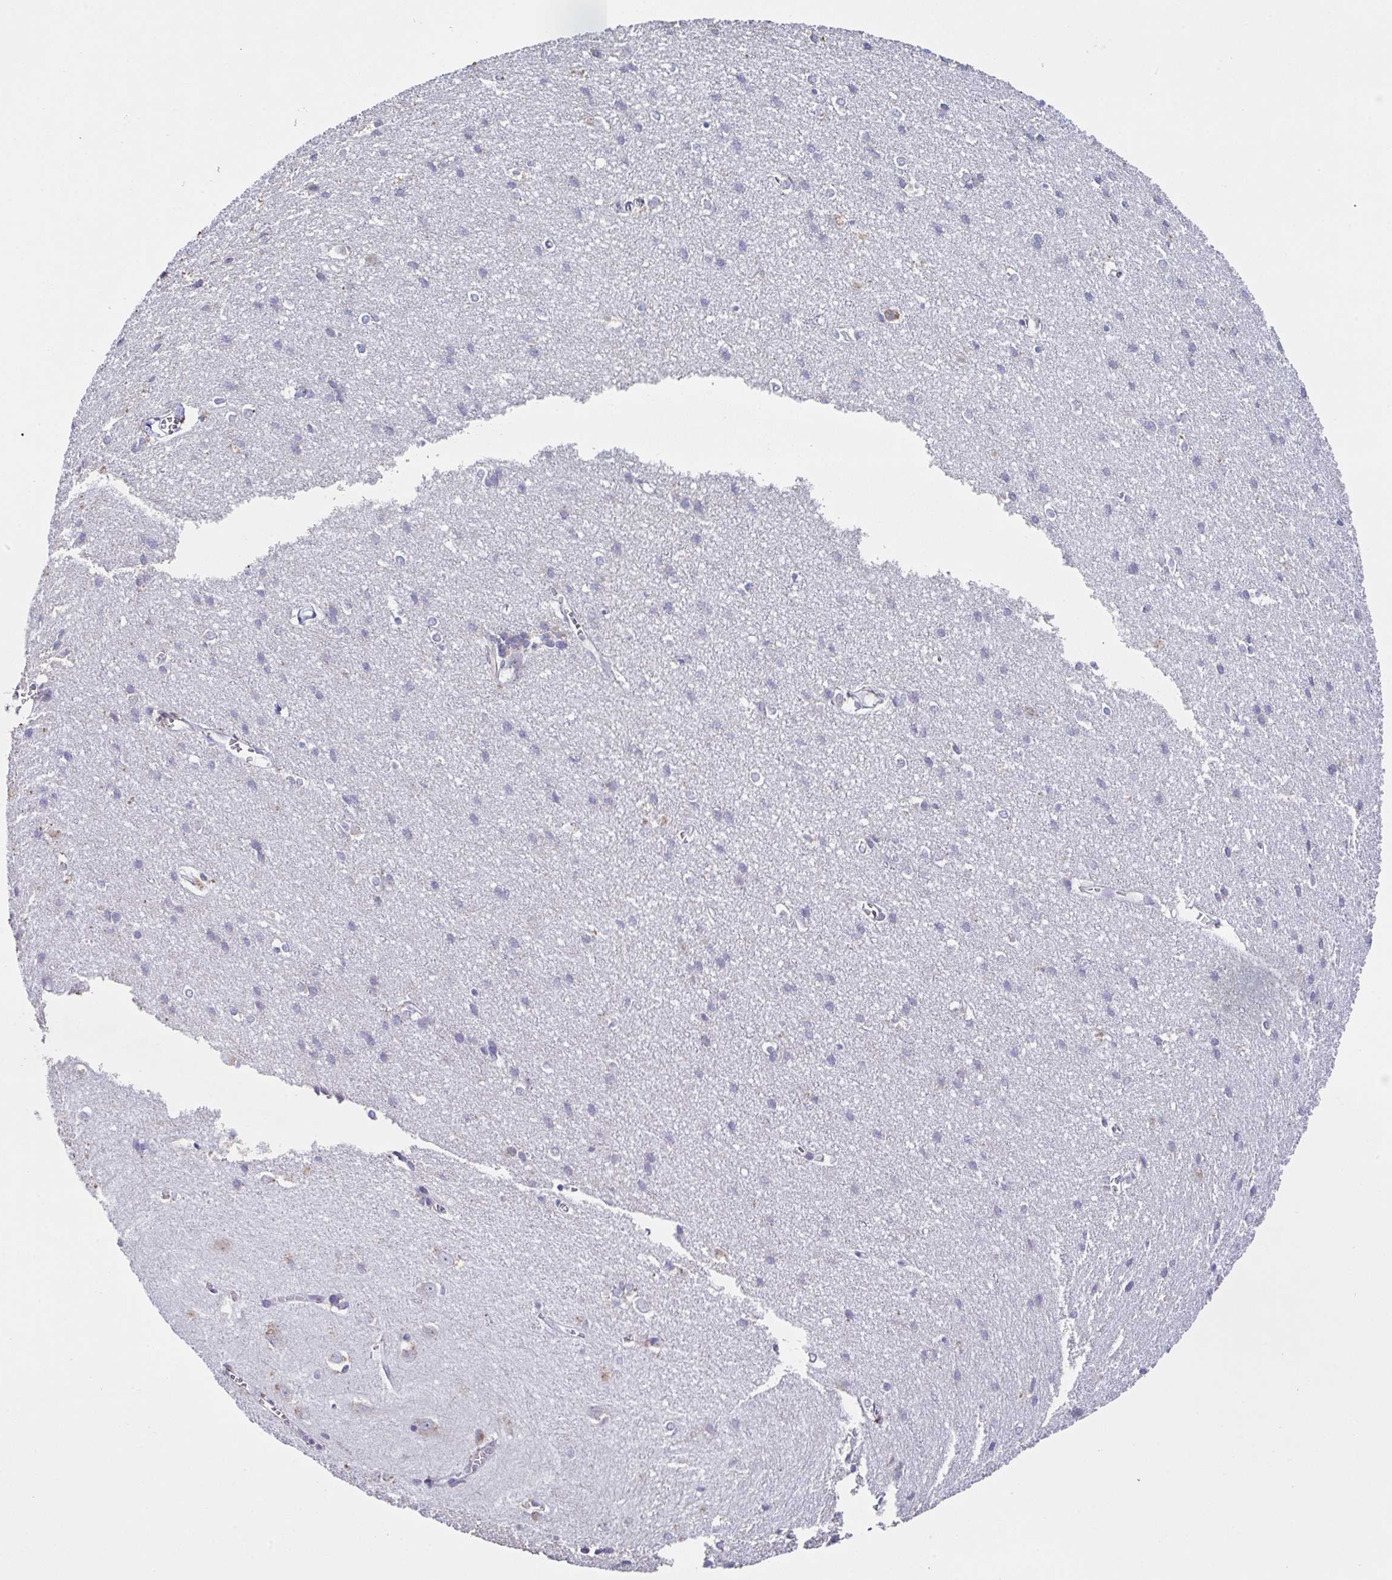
{"staining": {"intensity": "negative", "quantity": "none", "location": "none"}, "tissue": "cerebral cortex", "cell_type": "Endothelial cells", "image_type": "normal", "snomed": [{"axis": "morphology", "description": "Normal tissue, NOS"}, {"axis": "topography", "description": "Cerebral cortex"}], "caption": "The IHC photomicrograph has no significant expression in endothelial cells of cerebral cortex.", "gene": "FAU", "patient": {"sex": "male", "age": 37}}